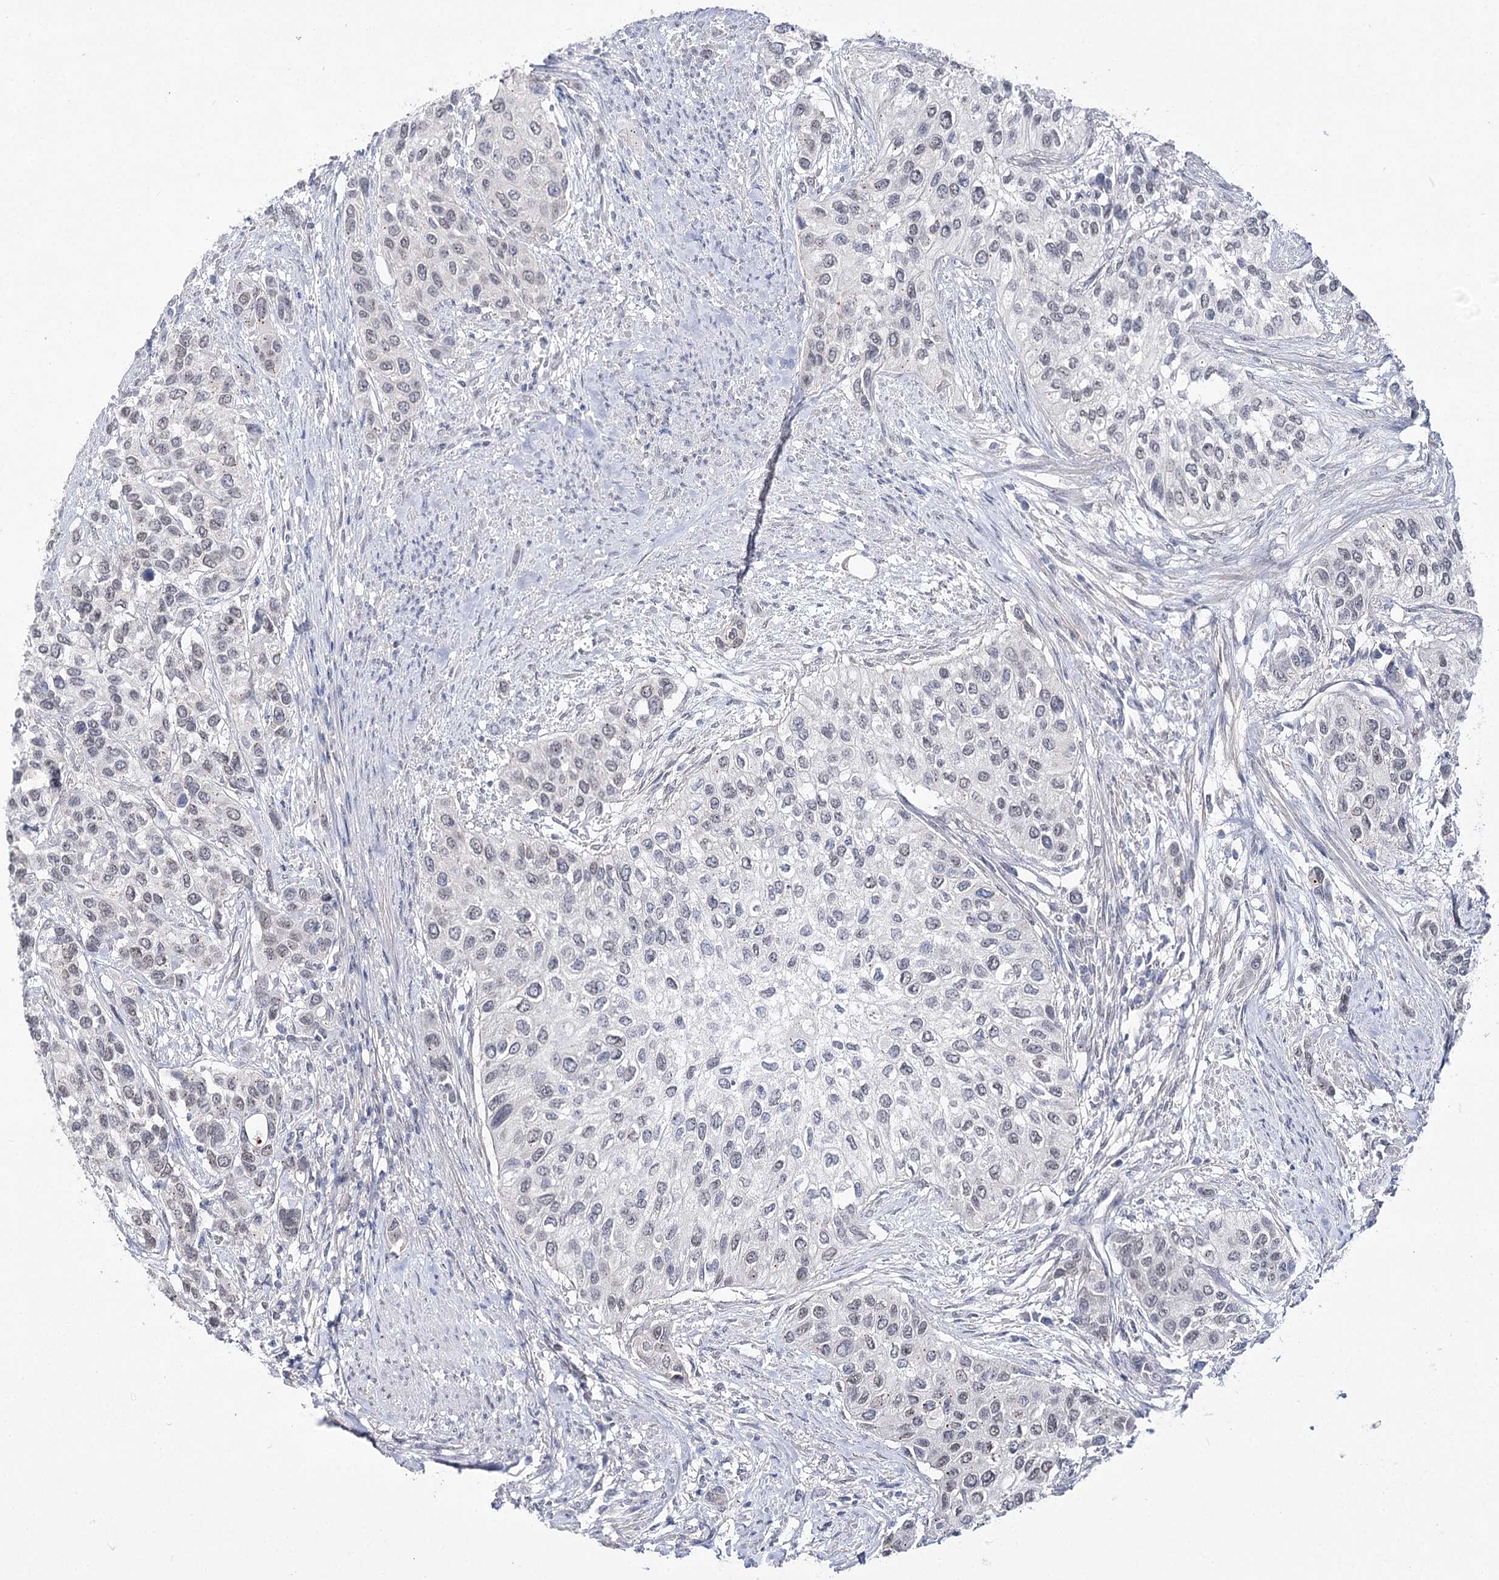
{"staining": {"intensity": "negative", "quantity": "none", "location": "none"}, "tissue": "urothelial cancer", "cell_type": "Tumor cells", "image_type": "cancer", "snomed": [{"axis": "morphology", "description": "Normal tissue, NOS"}, {"axis": "morphology", "description": "Urothelial carcinoma, High grade"}, {"axis": "topography", "description": "Vascular tissue"}, {"axis": "topography", "description": "Urinary bladder"}], "caption": "Immunohistochemistry photomicrograph of urothelial cancer stained for a protein (brown), which exhibits no positivity in tumor cells.", "gene": "ATP10B", "patient": {"sex": "female", "age": 56}}